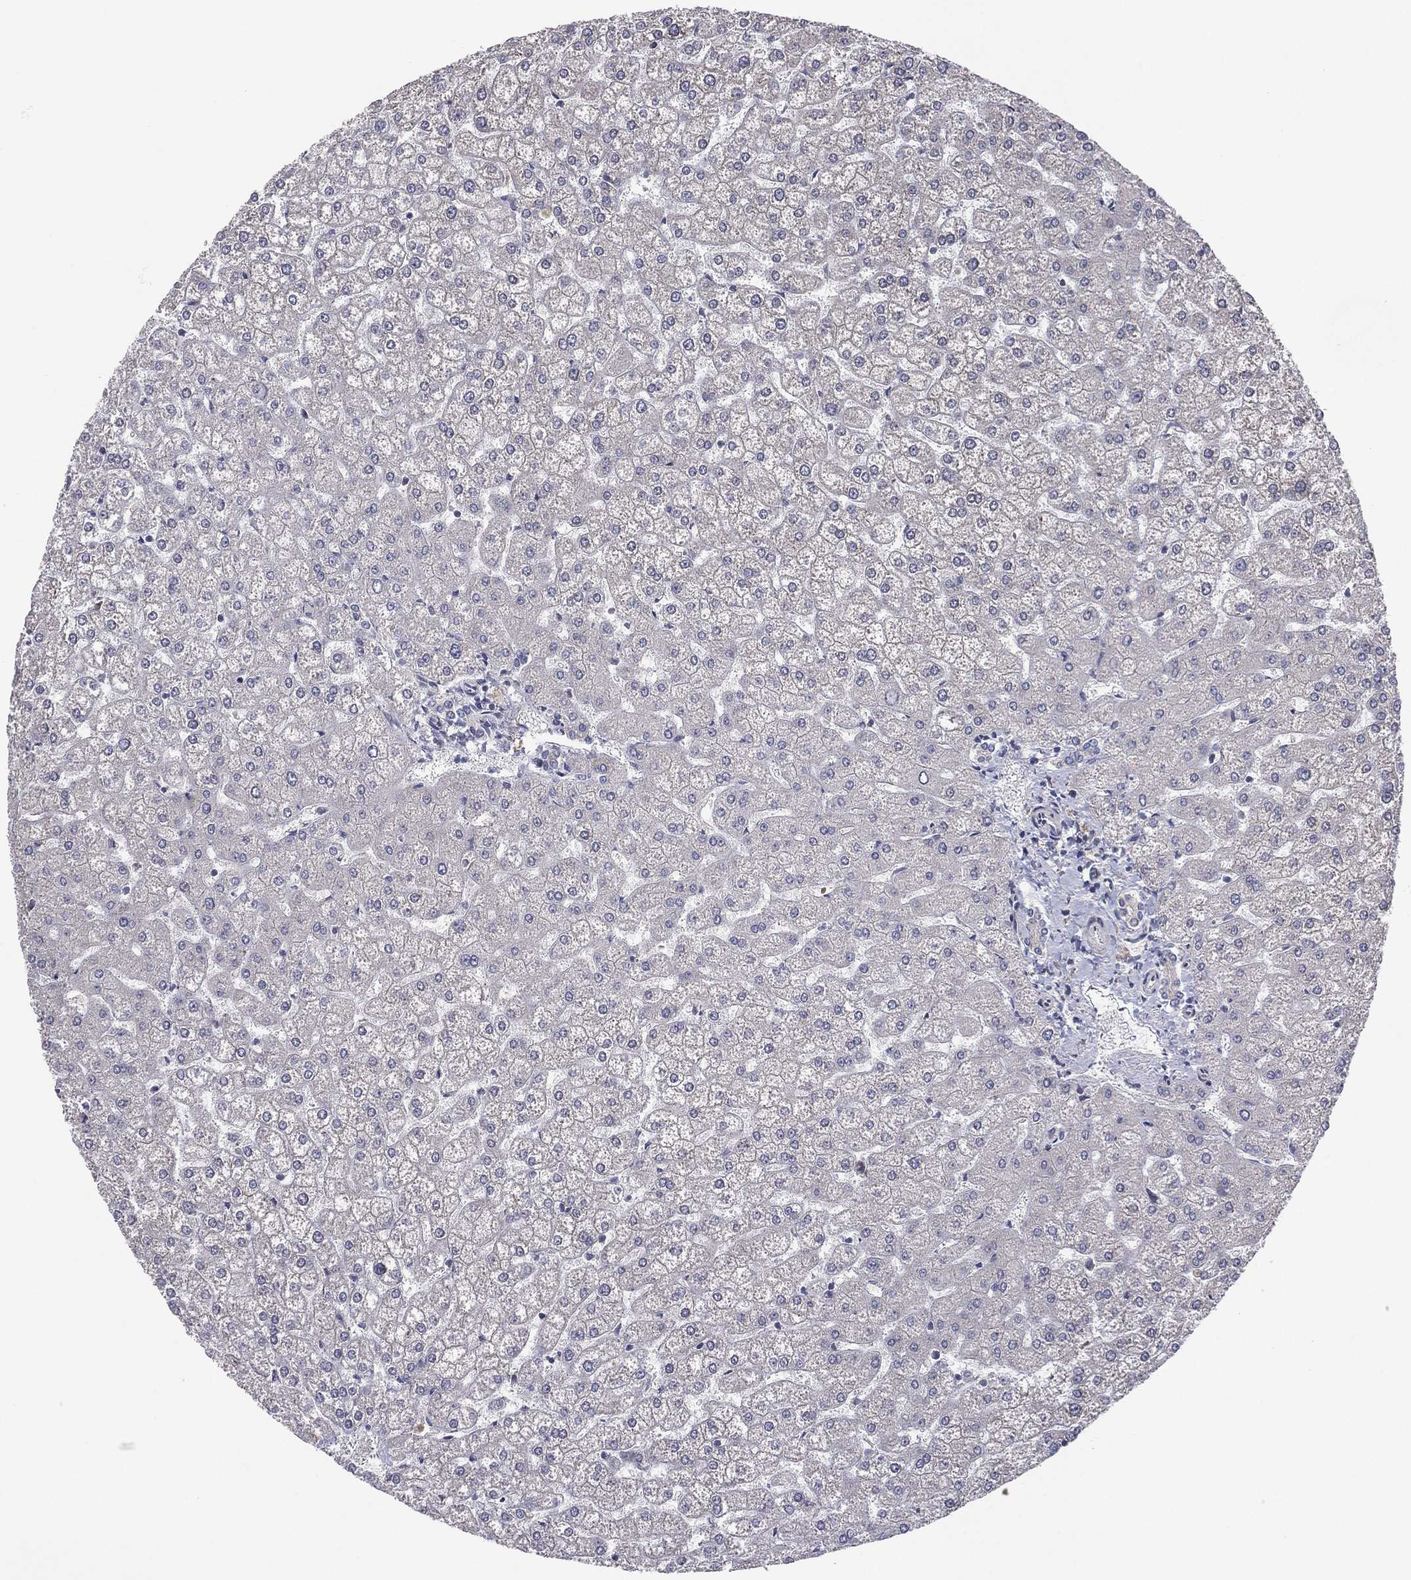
{"staining": {"intensity": "negative", "quantity": "none", "location": "none"}, "tissue": "liver", "cell_type": "Cholangiocytes", "image_type": "normal", "snomed": [{"axis": "morphology", "description": "Normal tissue, NOS"}, {"axis": "topography", "description": "Liver"}], "caption": "This image is of benign liver stained with immunohistochemistry to label a protein in brown with the nuclei are counter-stained blue. There is no staining in cholangiocytes.", "gene": "UTP14A", "patient": {"sex": "female", "age": 32}}